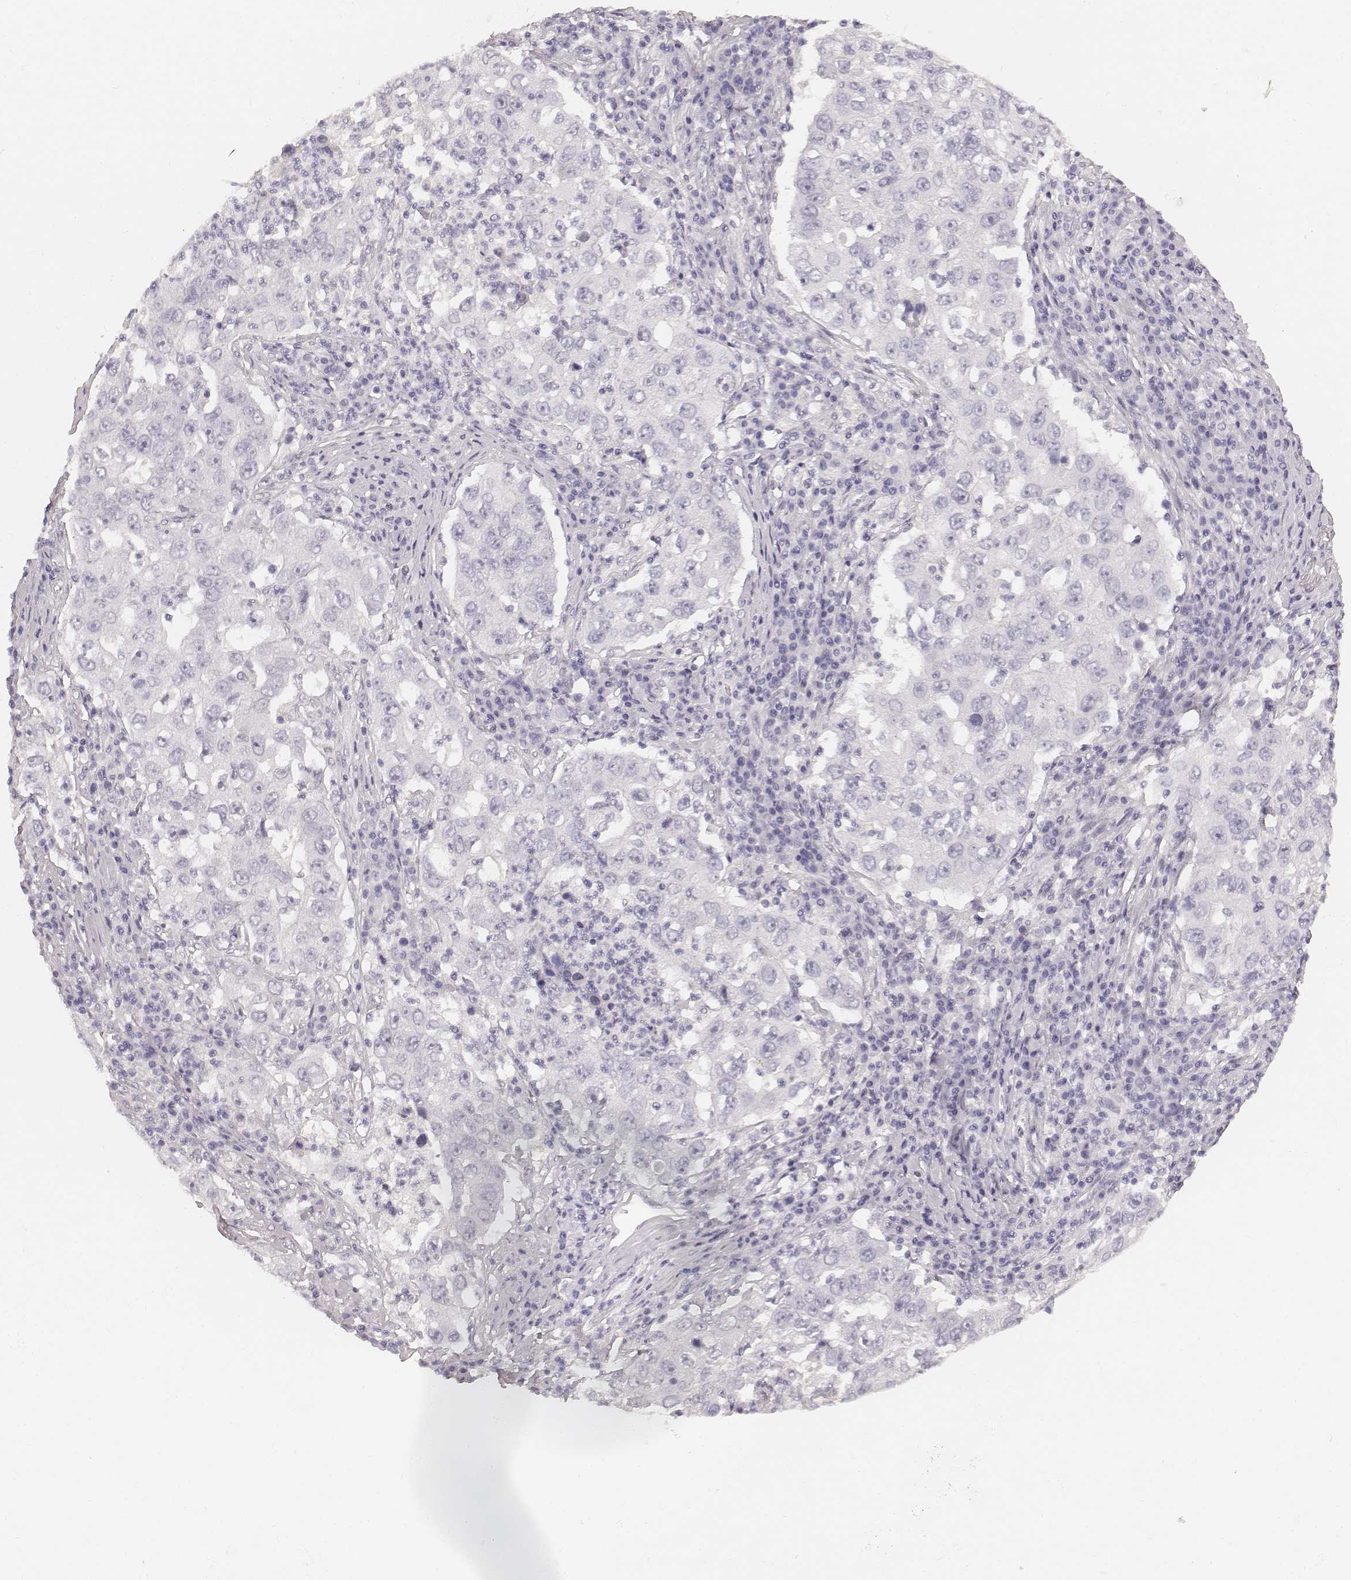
{"staining": {"intensity": "negative", "quantity": "none", "location": "none"}, "tissue": "lung cancer", "cell_type": "Tumor cells", "image_type": "cancer", "snomed": [{"axis": "morphology", "description": "Adenocarcinoma, NOS"}, {"axis": "topography", "description": "Lung"}], "caption": "Tumor cells show no significant positivity in lung cancer.", "gene": "HNF4G", "patient": {"sex": "male", "age": 73}}